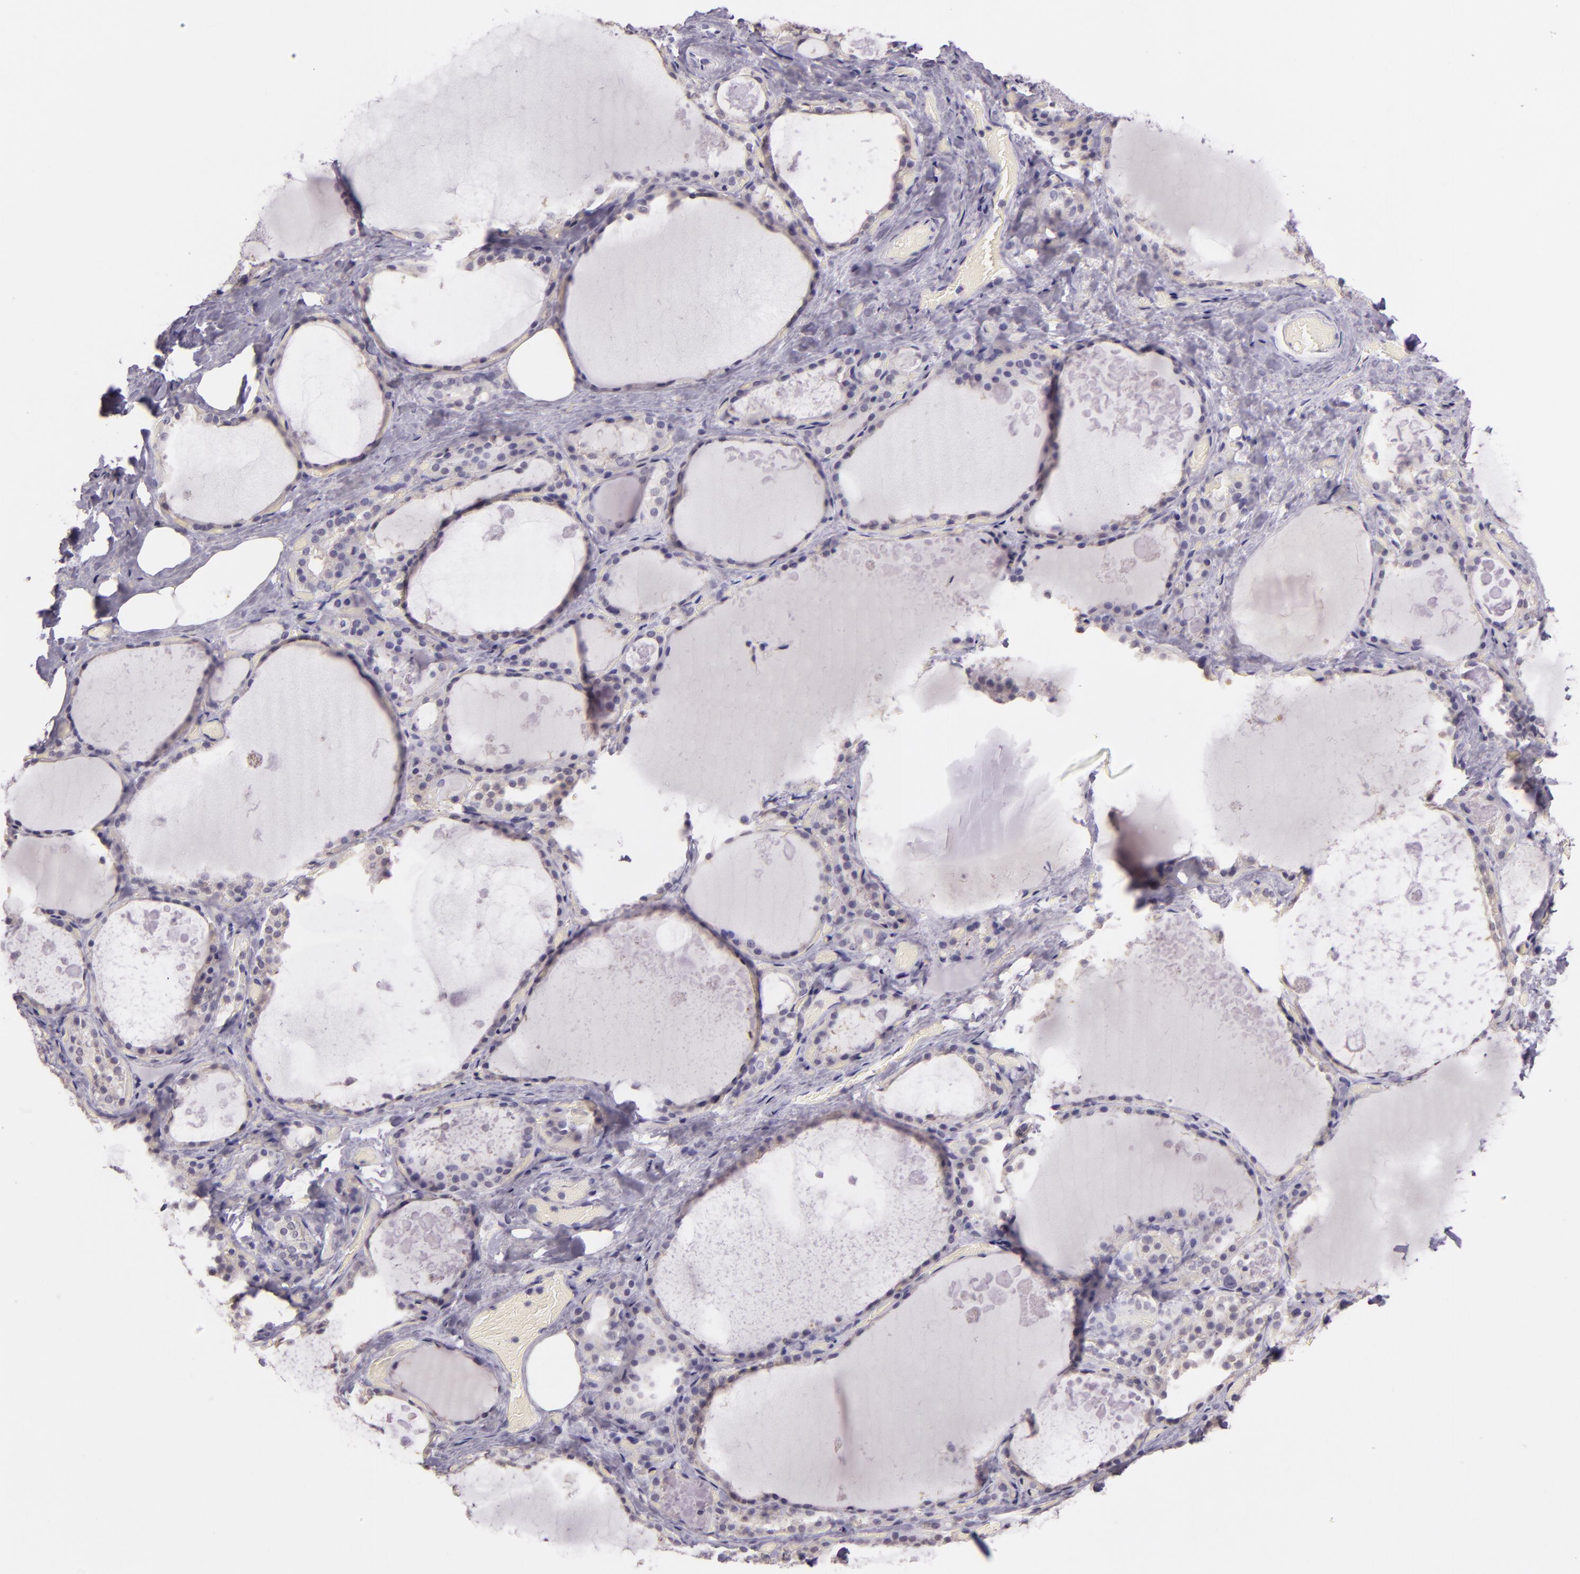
{"staining": {"intensity": "weak", "quantity": "25%-75%", "location": "cytoplasmic/membranous"}, "tissue": "thyroid gland", "cell_type": "Glandular cells", "image_type": "normal", "snomed": [{"axis": "morphology", "description": "Normal tissue, NOS"}, {"axis": "topography", "description": "Thyroid gland"}], "caption": "Immunohistochemistry (IHC) (DAB (3,3'-diaminobenzidine)) staining of normal thyroid gland displays weak cytoplasmic/membranous protein positivity in about 25%-75% of glandular cells.", "gene": "HSPA8", "patient": {"sex": "male", "age": 61}}